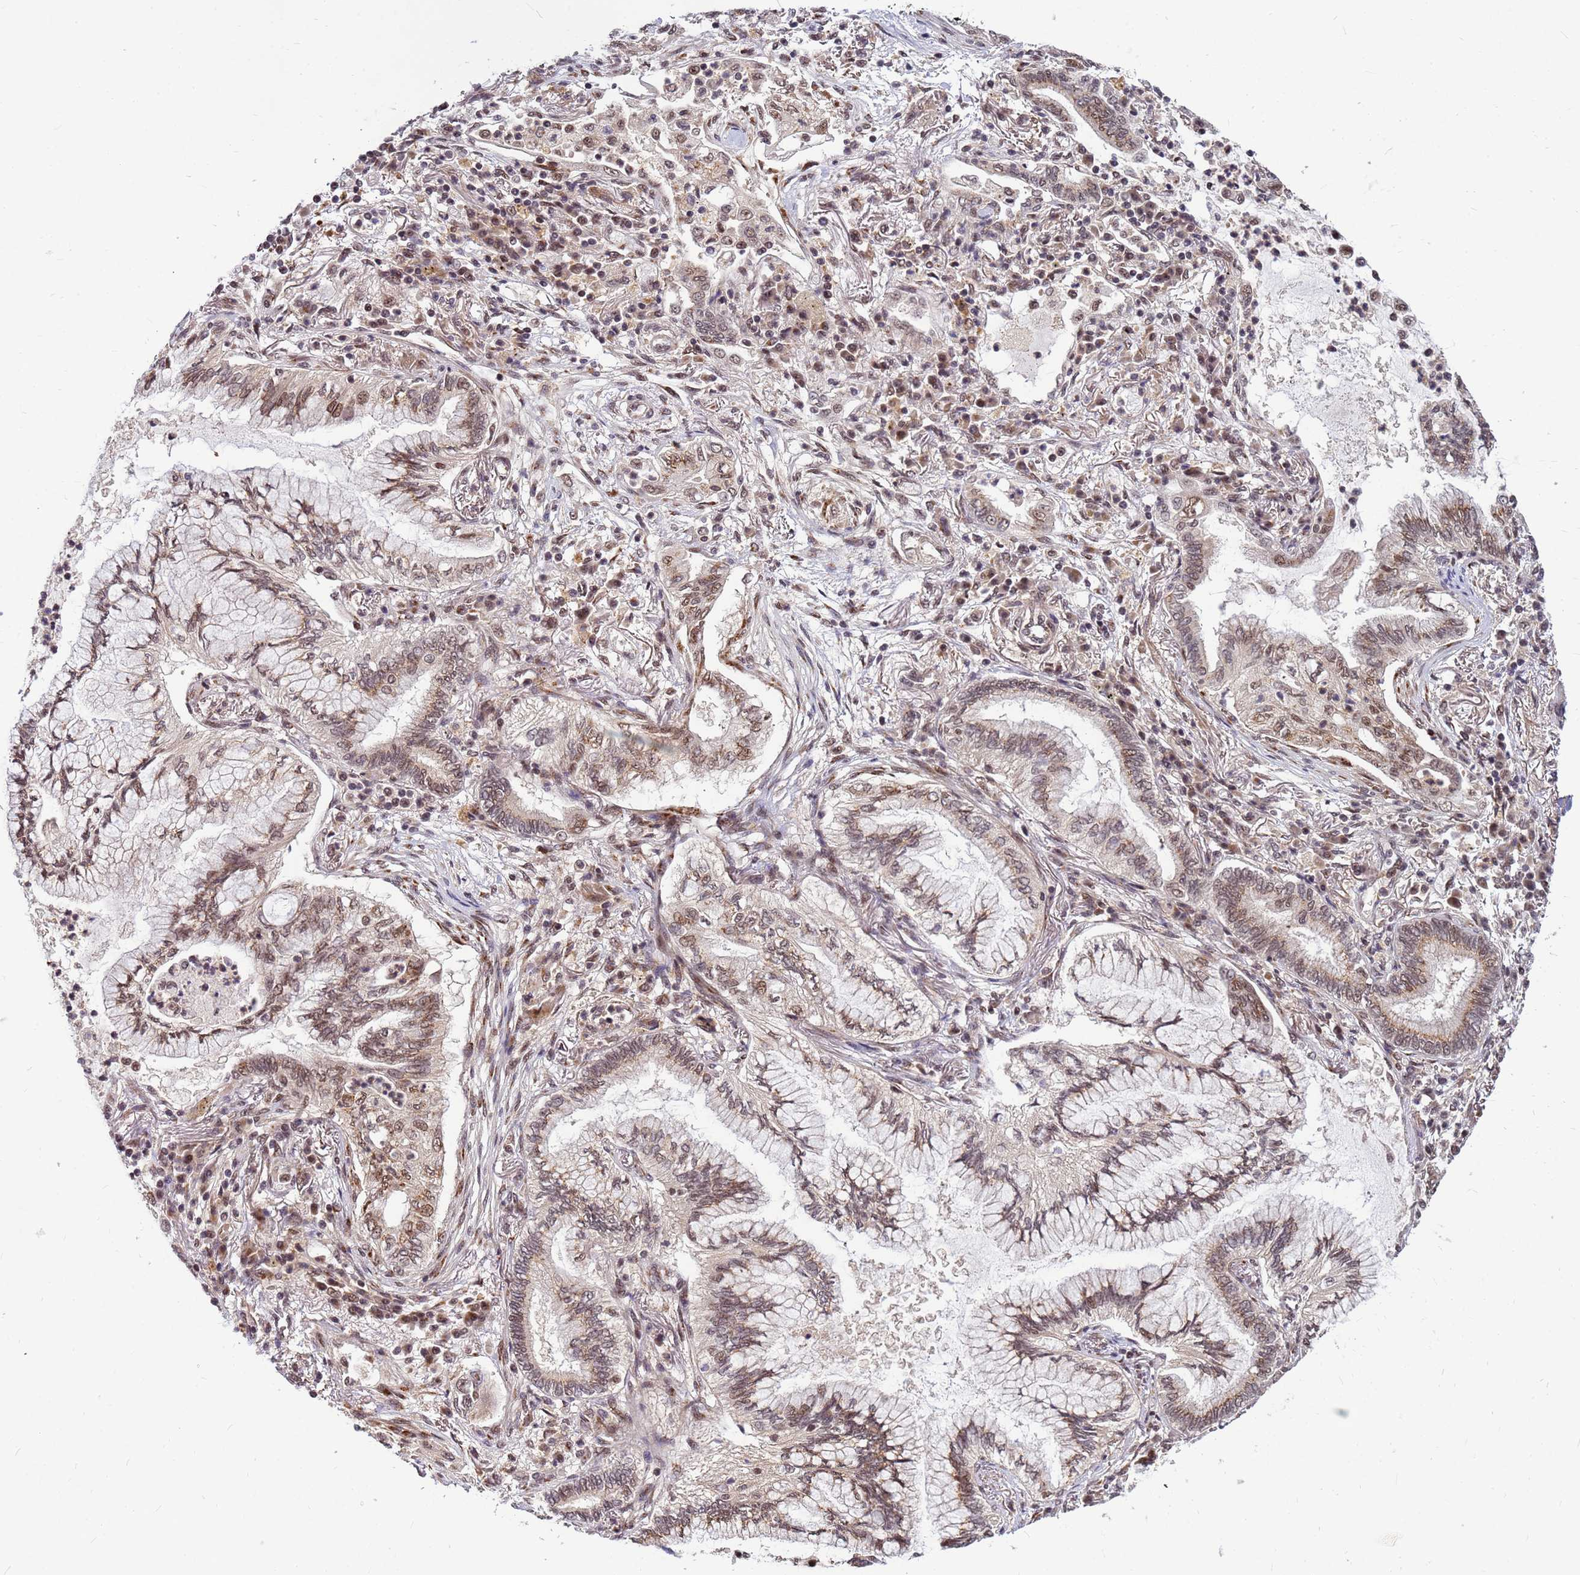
{"staining": {"intensity": "moderate", "quantity": ">75%", "location": "cytoplasmic/membranous,nuclear"}, "tissue": "lung cancer", "cell_type": "Tumor cells", "image_type": "cancer", "snomed": [{"axis": "morphology", "description": "Adenocarcinoma, NOS"}, {"axis": "topography", "description": "Lung"}], "caption": "There is medium levels of moderate cytoplasmic/membranous and nuclear positivity in tumor cells of lung adenocarcinoma, as demonstrated by immunohistochemical staining (brown color).", "gene": "NCBP2", "patient": {"sex": "female", "age": 70}}